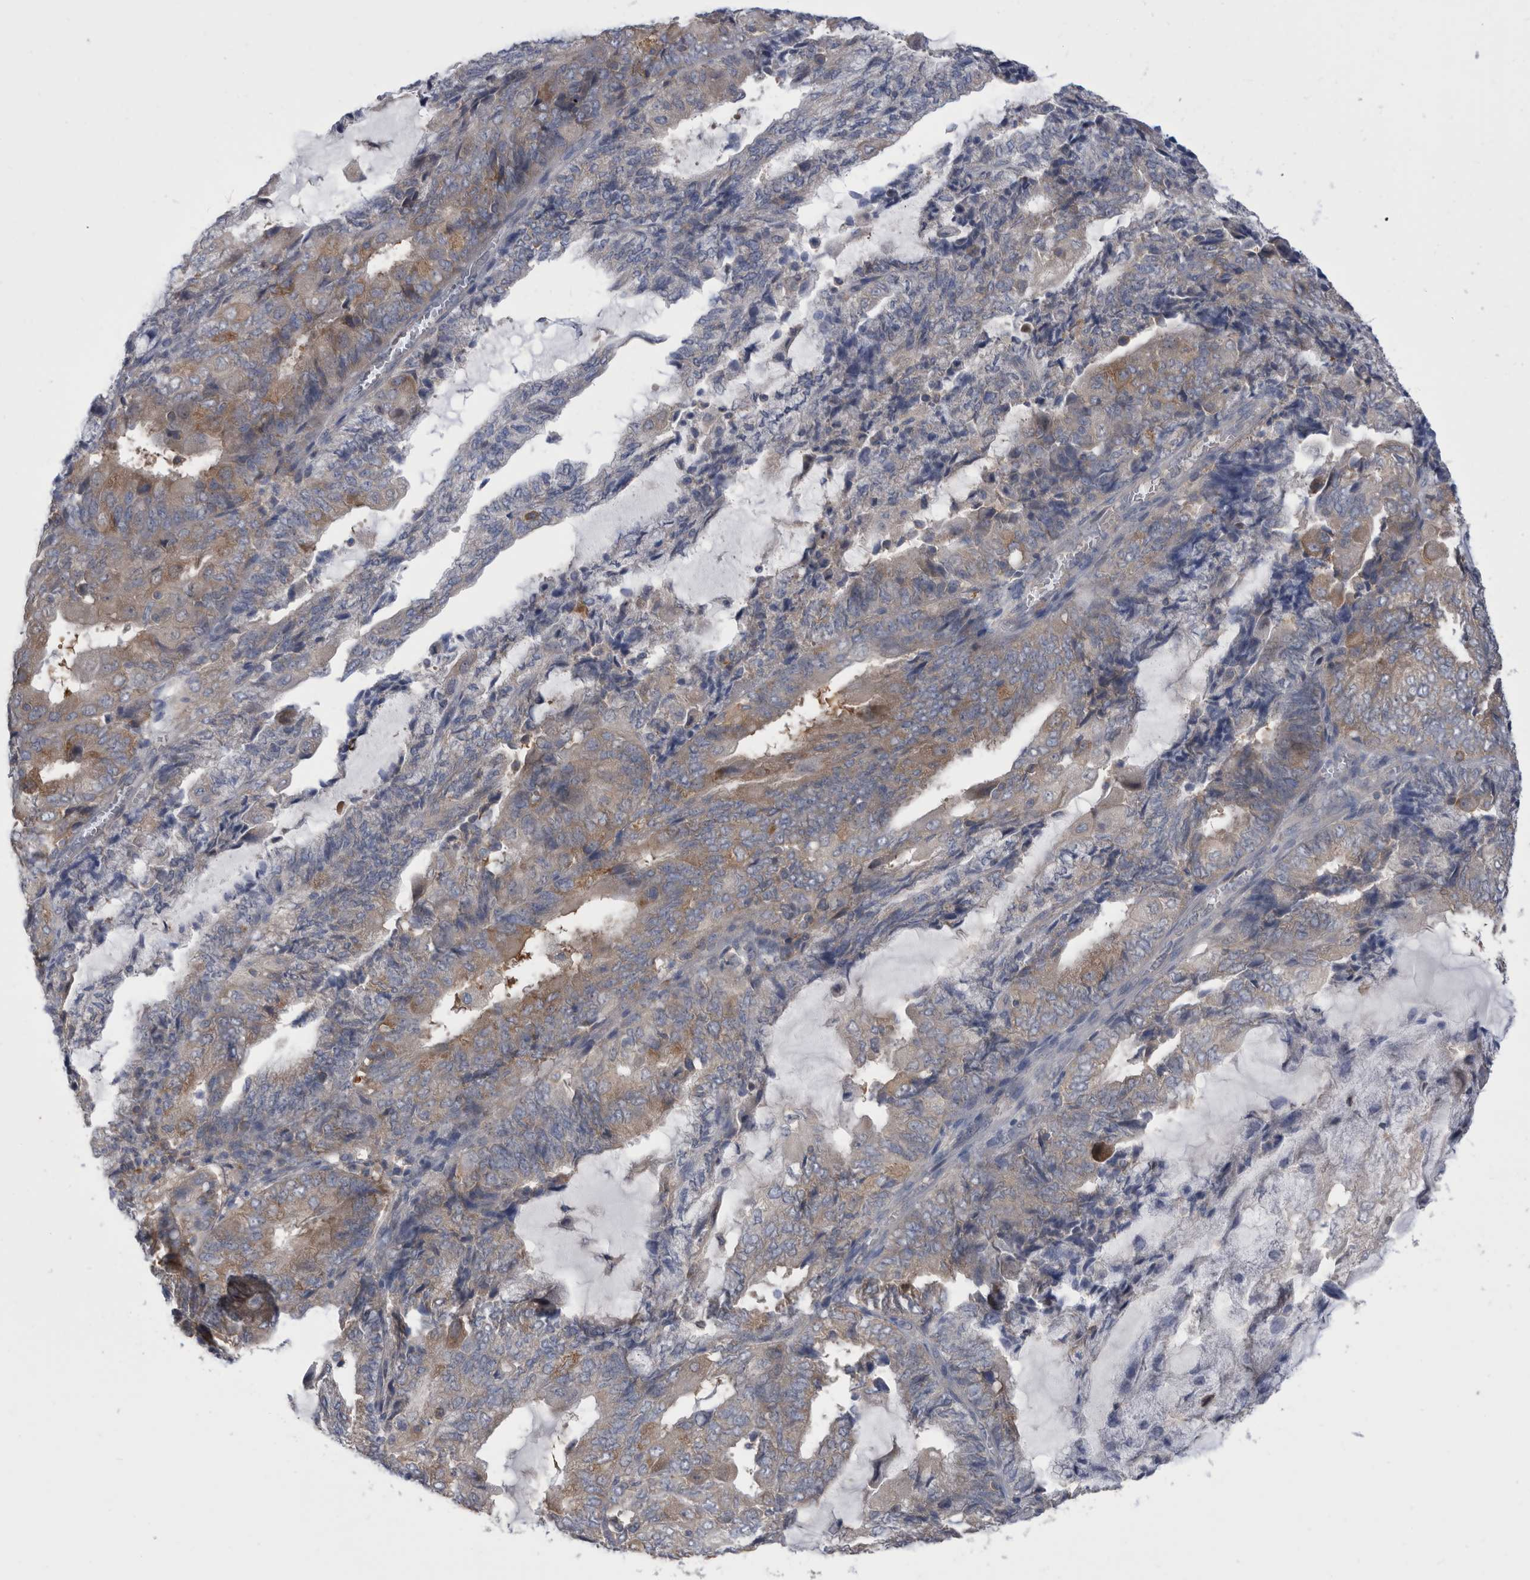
{"staining": {"intensity": "weak", "quantity": ">75%", "location": "cytoplasmic/membranous"}, "tissue": "endometrial cancer", "cell_type": "Tumor cells", "image_type": "cancer", "snomed": [{"axis": "morphology", "description": "Adenocarcinoma, NOS"}, {"axis": "topography", "description": "Endometrium"}], "caption": "Tumor cells demonstrate low levels of weak cytoplasmic/membranous positivity in approximately >75% of cells in human endometrial adenocarcinoma.", "gene": "CCT4", "patient": {"sex": "female", "age": 81}}